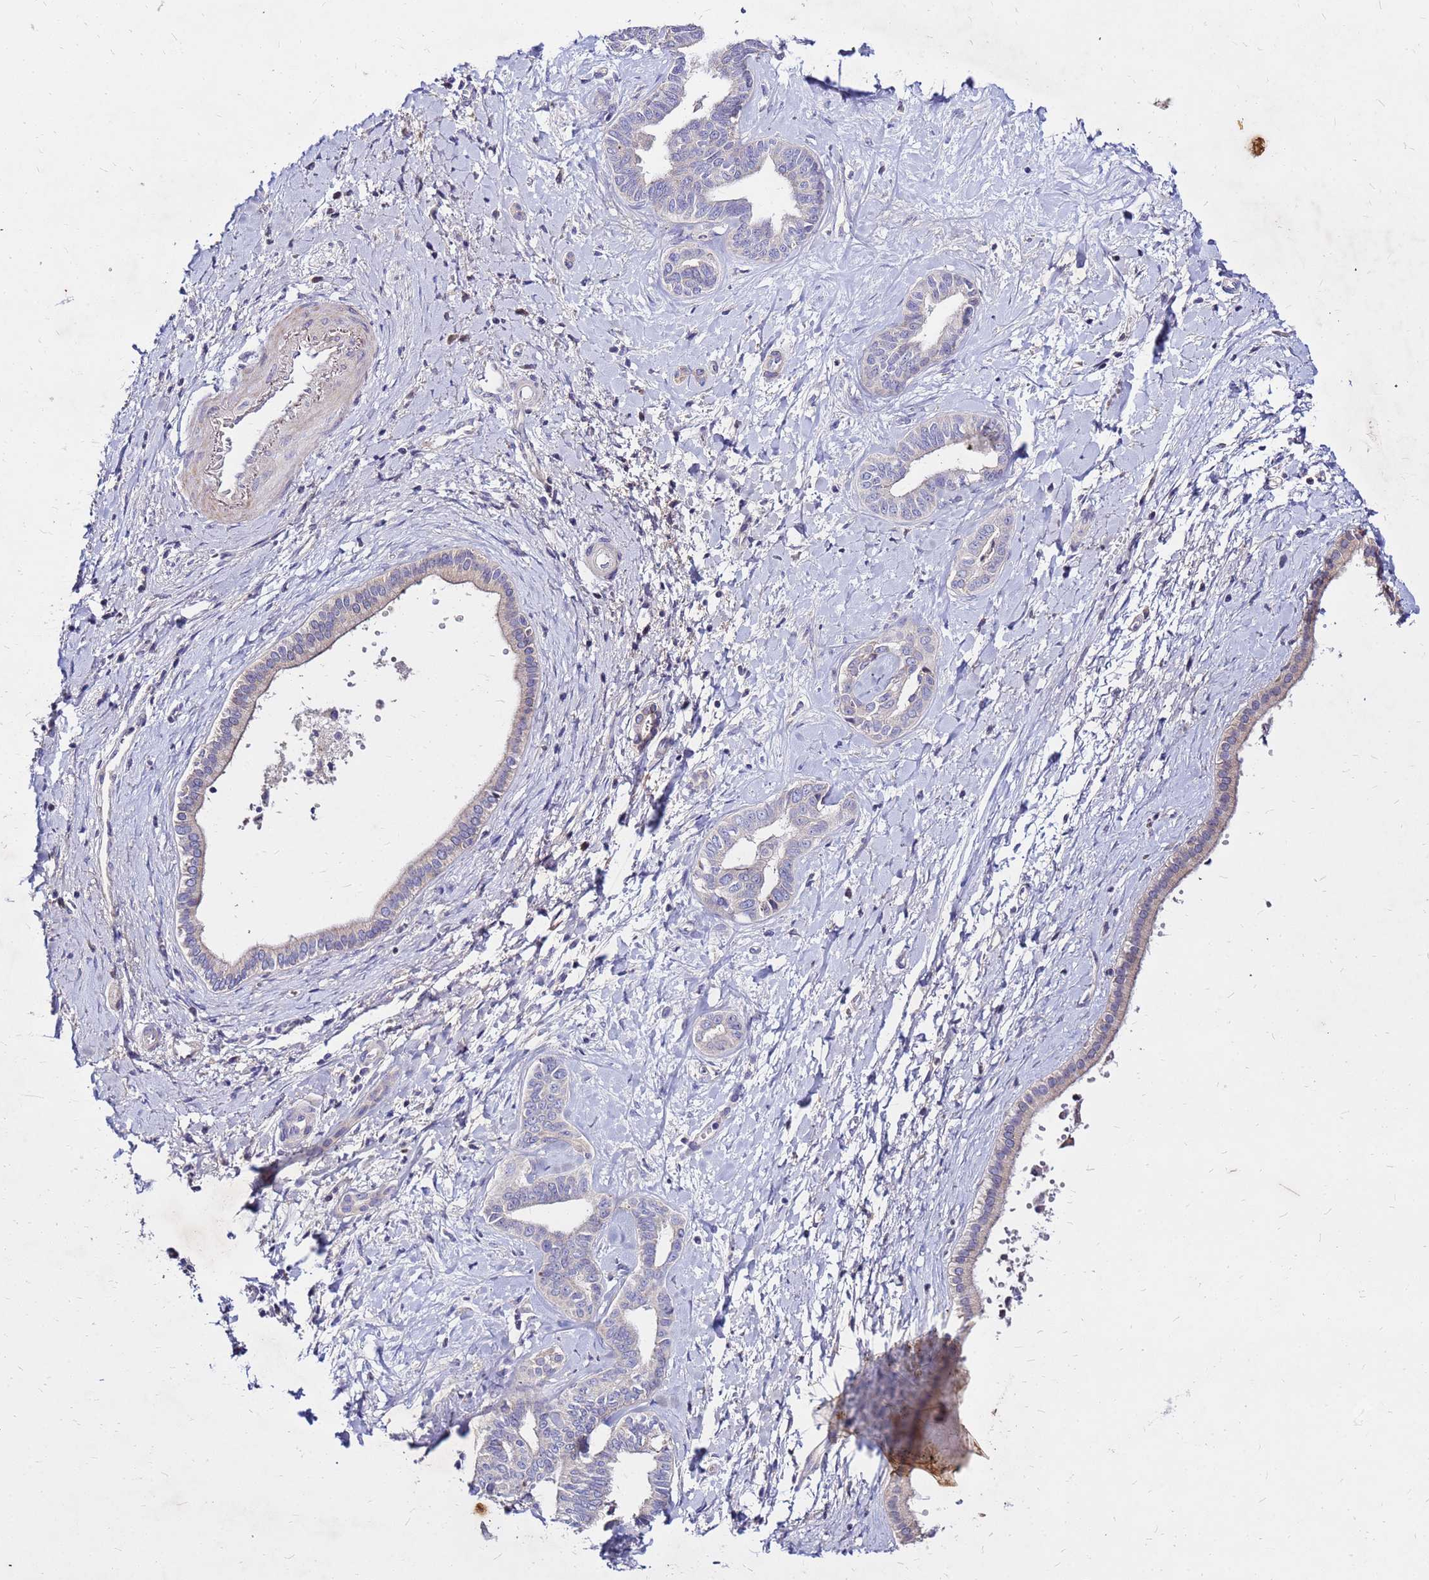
{"staining": {"intensity": "negative", "quantity": "none", "location": "none"}, "tissue": "liver cancer", "cell_type": "Tumor cells", "image_type": "cancer", "snomed": [{"axis": "morphology", "description": "Cholangiocarcinoma"}, {"axis": "topography", "description": "Liver"}], "caption": "Tumor cells are negative for protein expression in human liver cholangiocarcinoma.", "gene": "COX14", "patient": {"sex": "female", "age": 77}}